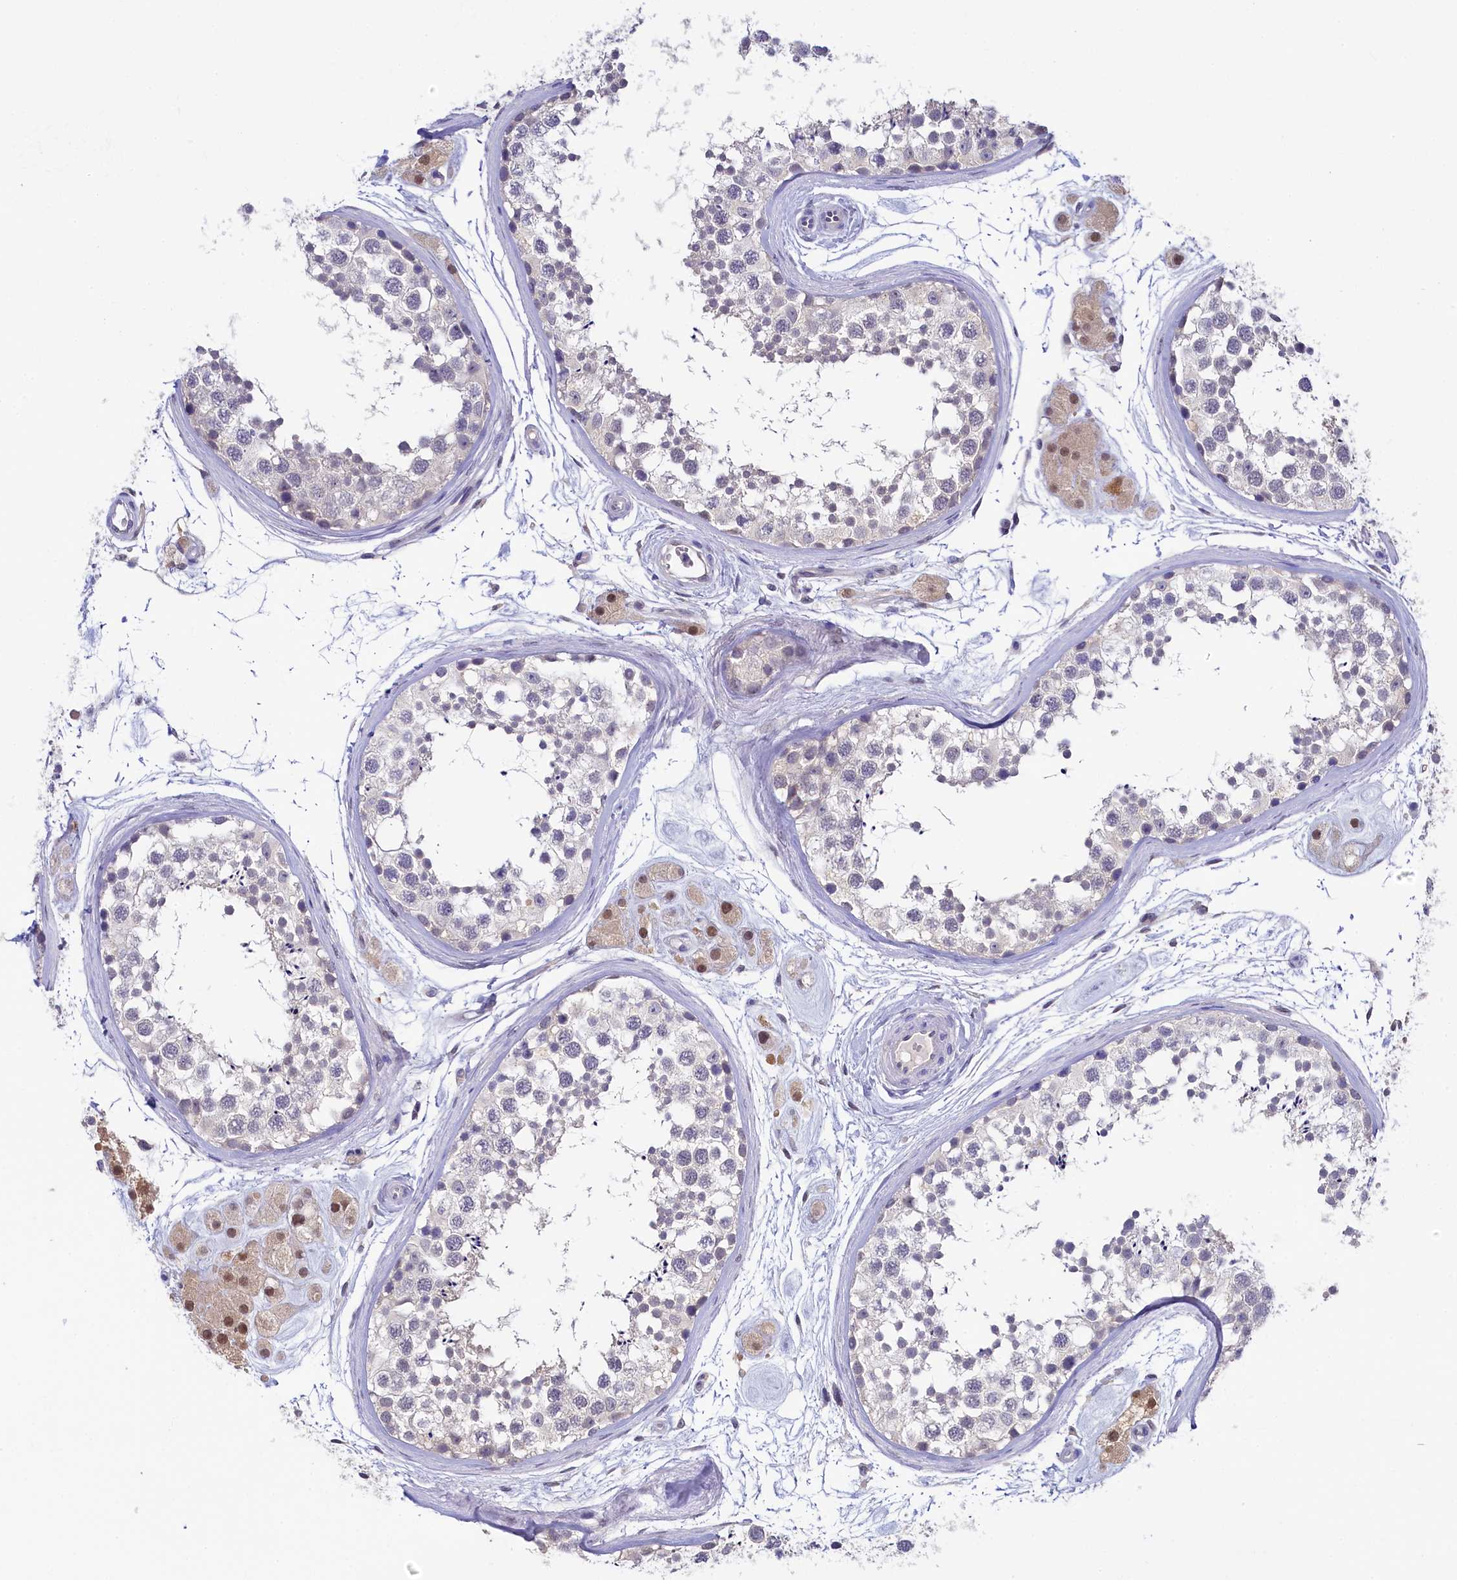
{"staining": {"intensity": "negative", "quantity": "none", "location": "none"}, "tissue": "testis", "cell_type": "Cells in seminiferous ducts", "image_type": "normal", "snomed": [{"axis": "morphology", "description": "Normal tissue, NOS"}, {"axis": "topography", "description": "Testis"}], "caption": "This is an immunohistochemistry (IHC) image of benign testis. There is no expression in cells in seminiferous ducts.", "gene": "C11orf54", "patient": {"sex": "male", "age": 56}}